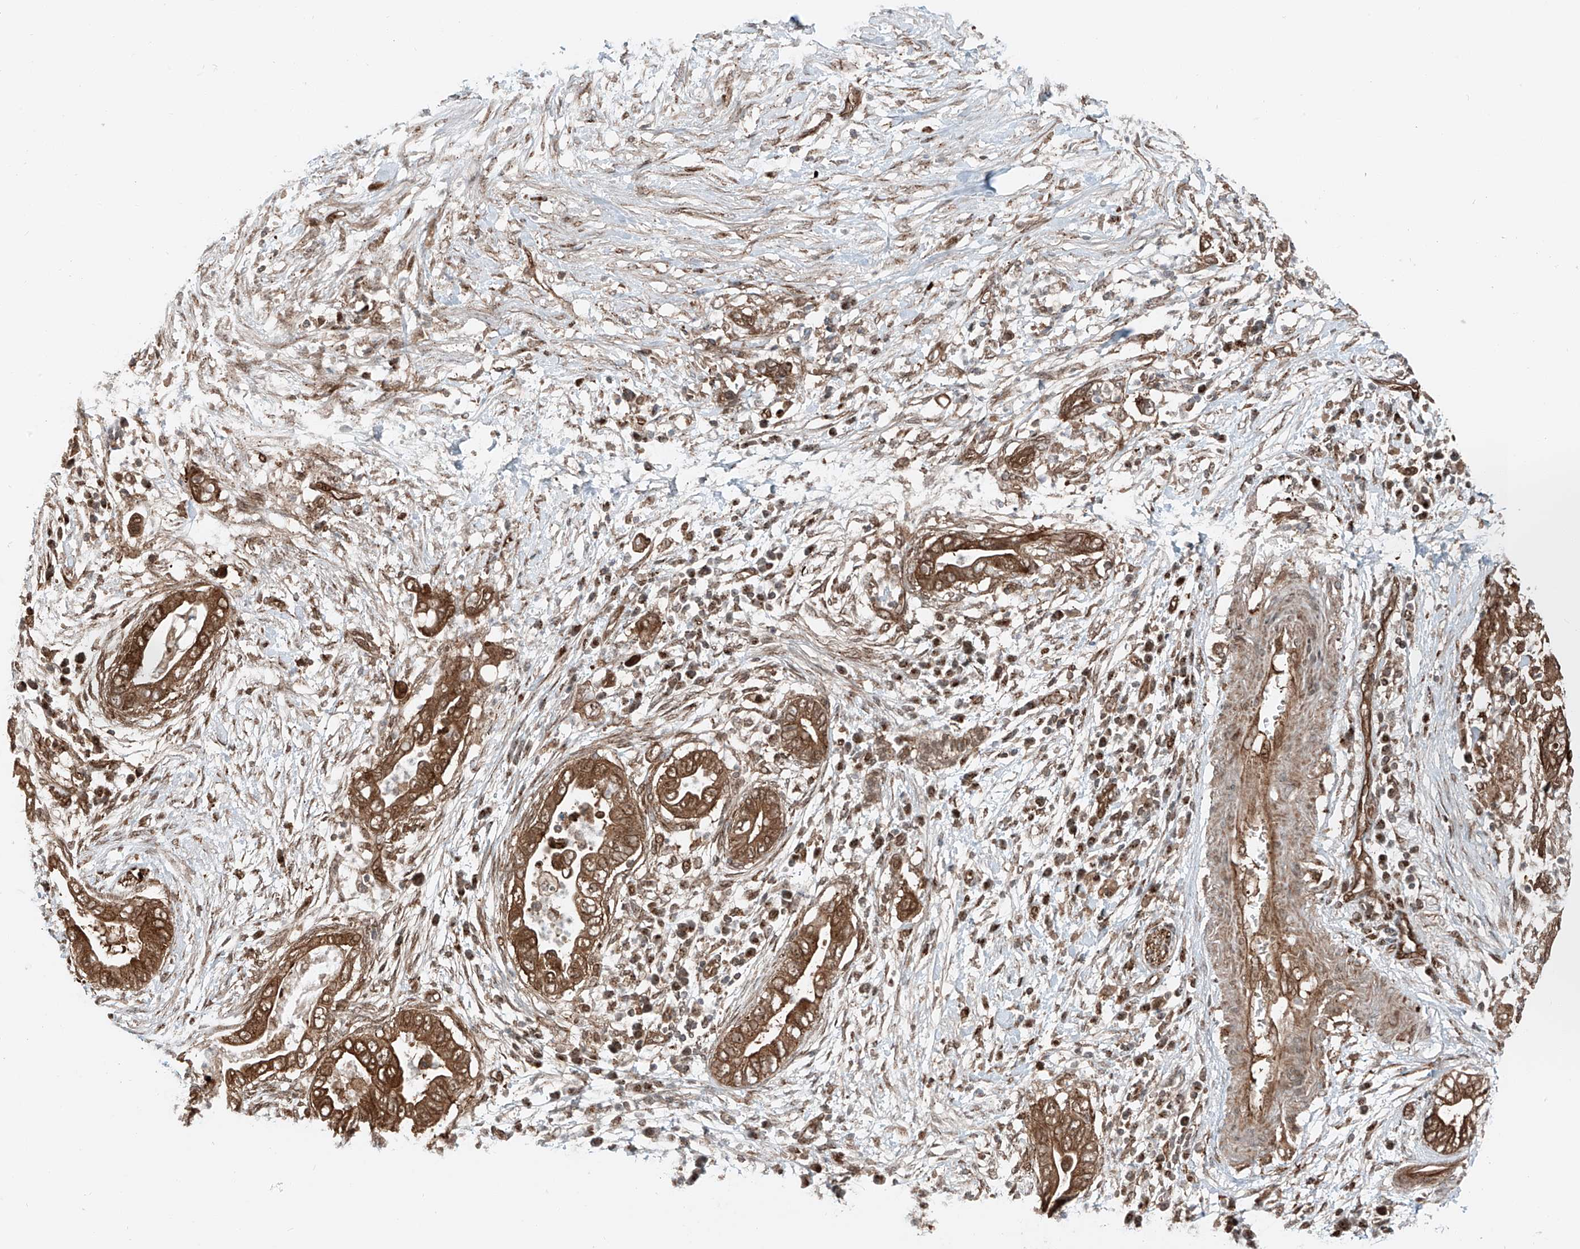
{"staining": {"intensity": "strong", "quantity": ">75%", "location": "cytoplasmic/membranous"}, "tissue": "pancreatic cancer", "cell_type": "Tumor cells", "image_type": "cancer", "snomed": [{"axis": "morphology", "description": "Adenocarcinoma, NOS"}, {"axis": "topography", "description": "Pancreas"}], "caption": "Protein analysis of pancreatic cancer tissue demonstrates strong cytoplasmic/membranous expression in about >75% of tumor cells.", "gene": "USP48", "patient": {"sex": "male", "age": 75}}